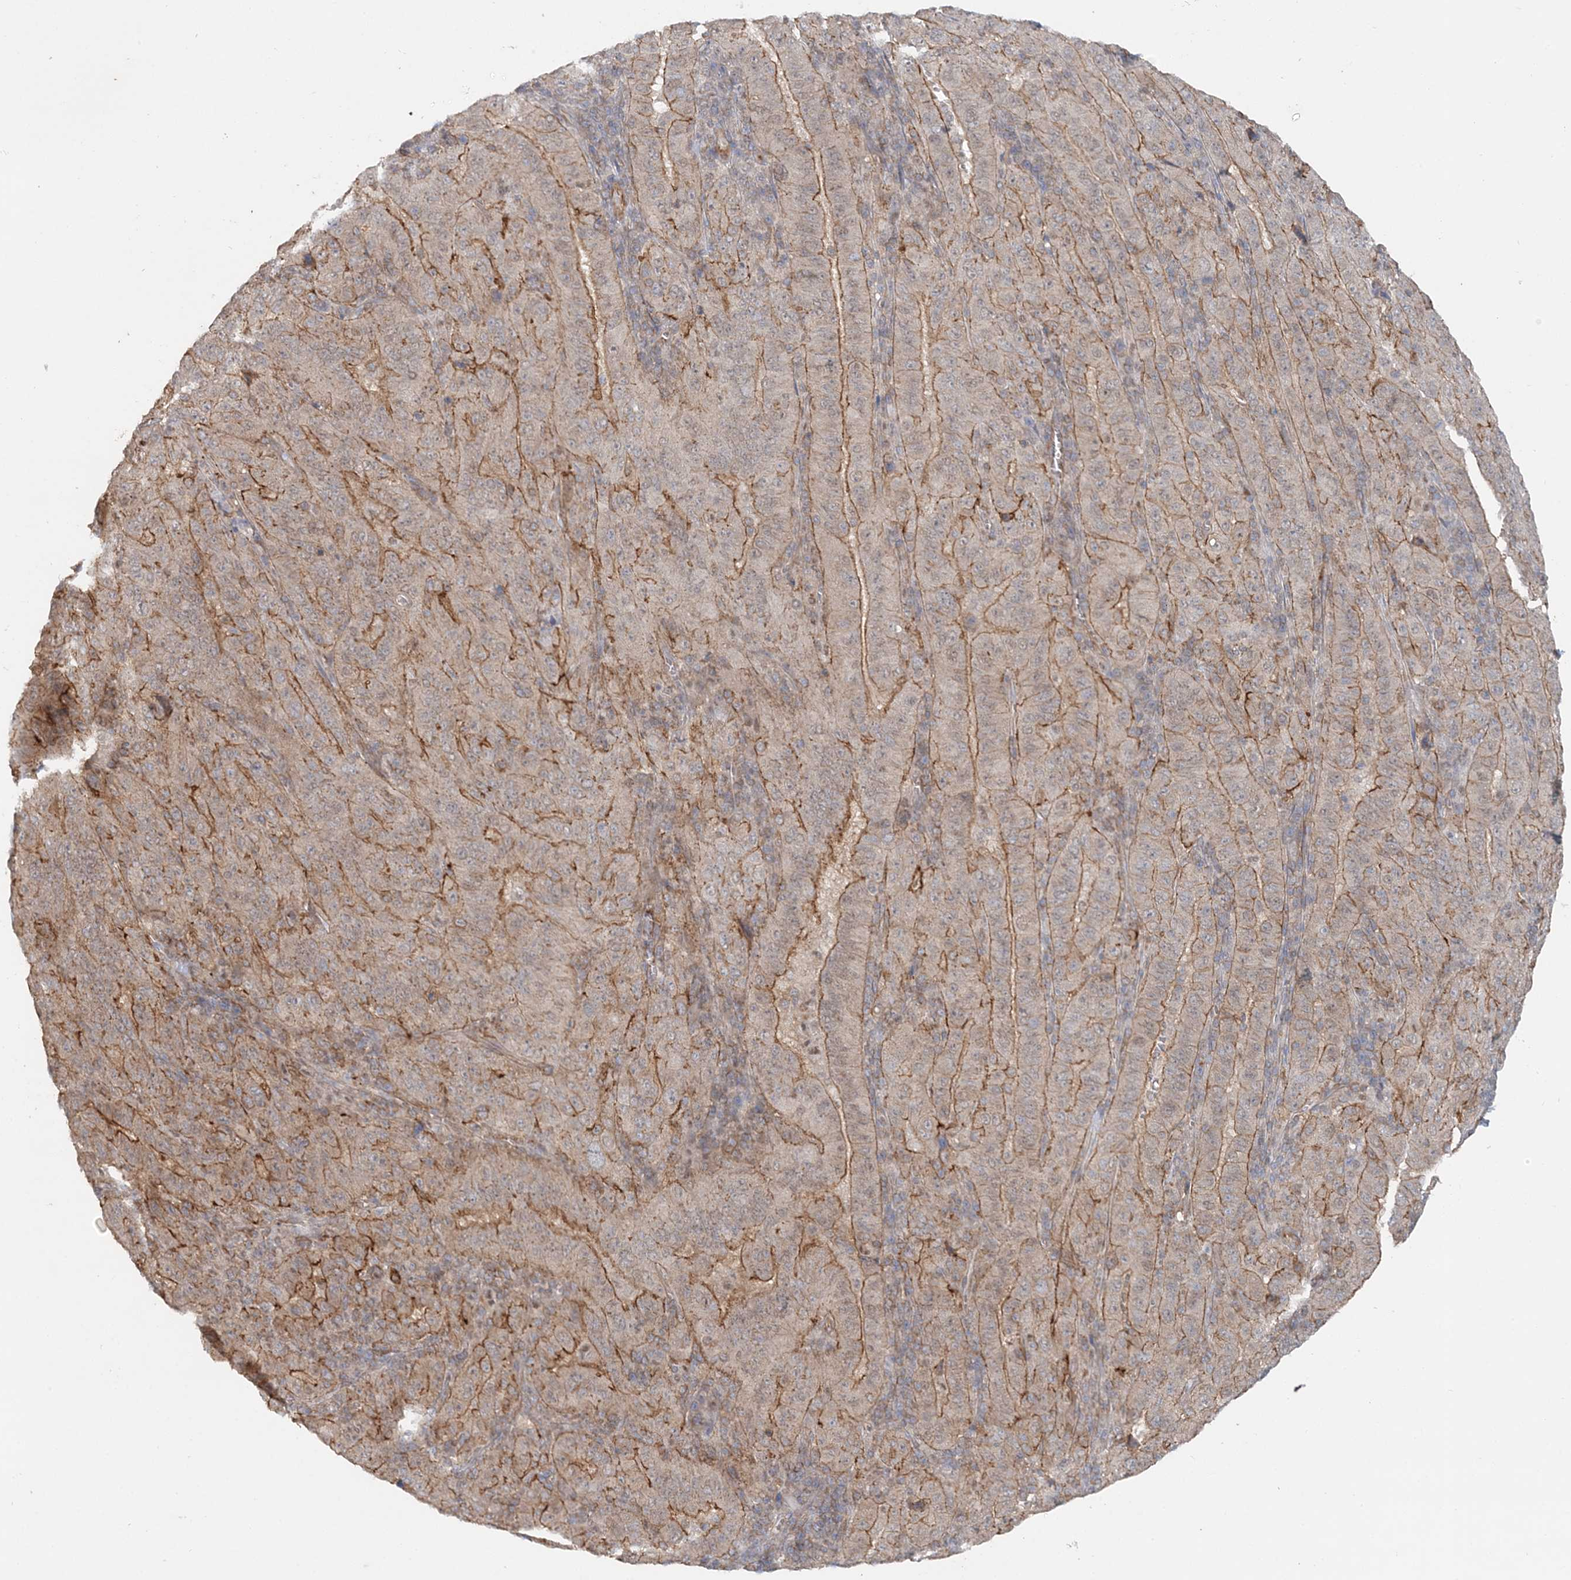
{"staining": {"intensity": "moderate", "quantity": ">75%", "location": "cytoplasmic/membranous"}, "tissue": "pancreatic cancer", "cell_type": "Tumor cells", "image_type": "cancer", "snomed": [{"axis": "morphology", "description": "Adenocarcinoma, NOS"}, {"axis": "topography", "description": "Pancreas"}], "caption": "High-power microscopy captured an immunohistochemistry histopathology image of pancreatic adenocarcinoma, revealing moderate cytoplasmic/membranous positivity in approximately >75% of tumor cells.", "gene": "MAT2B", "patient": {"sex": "male", "age": 63}}